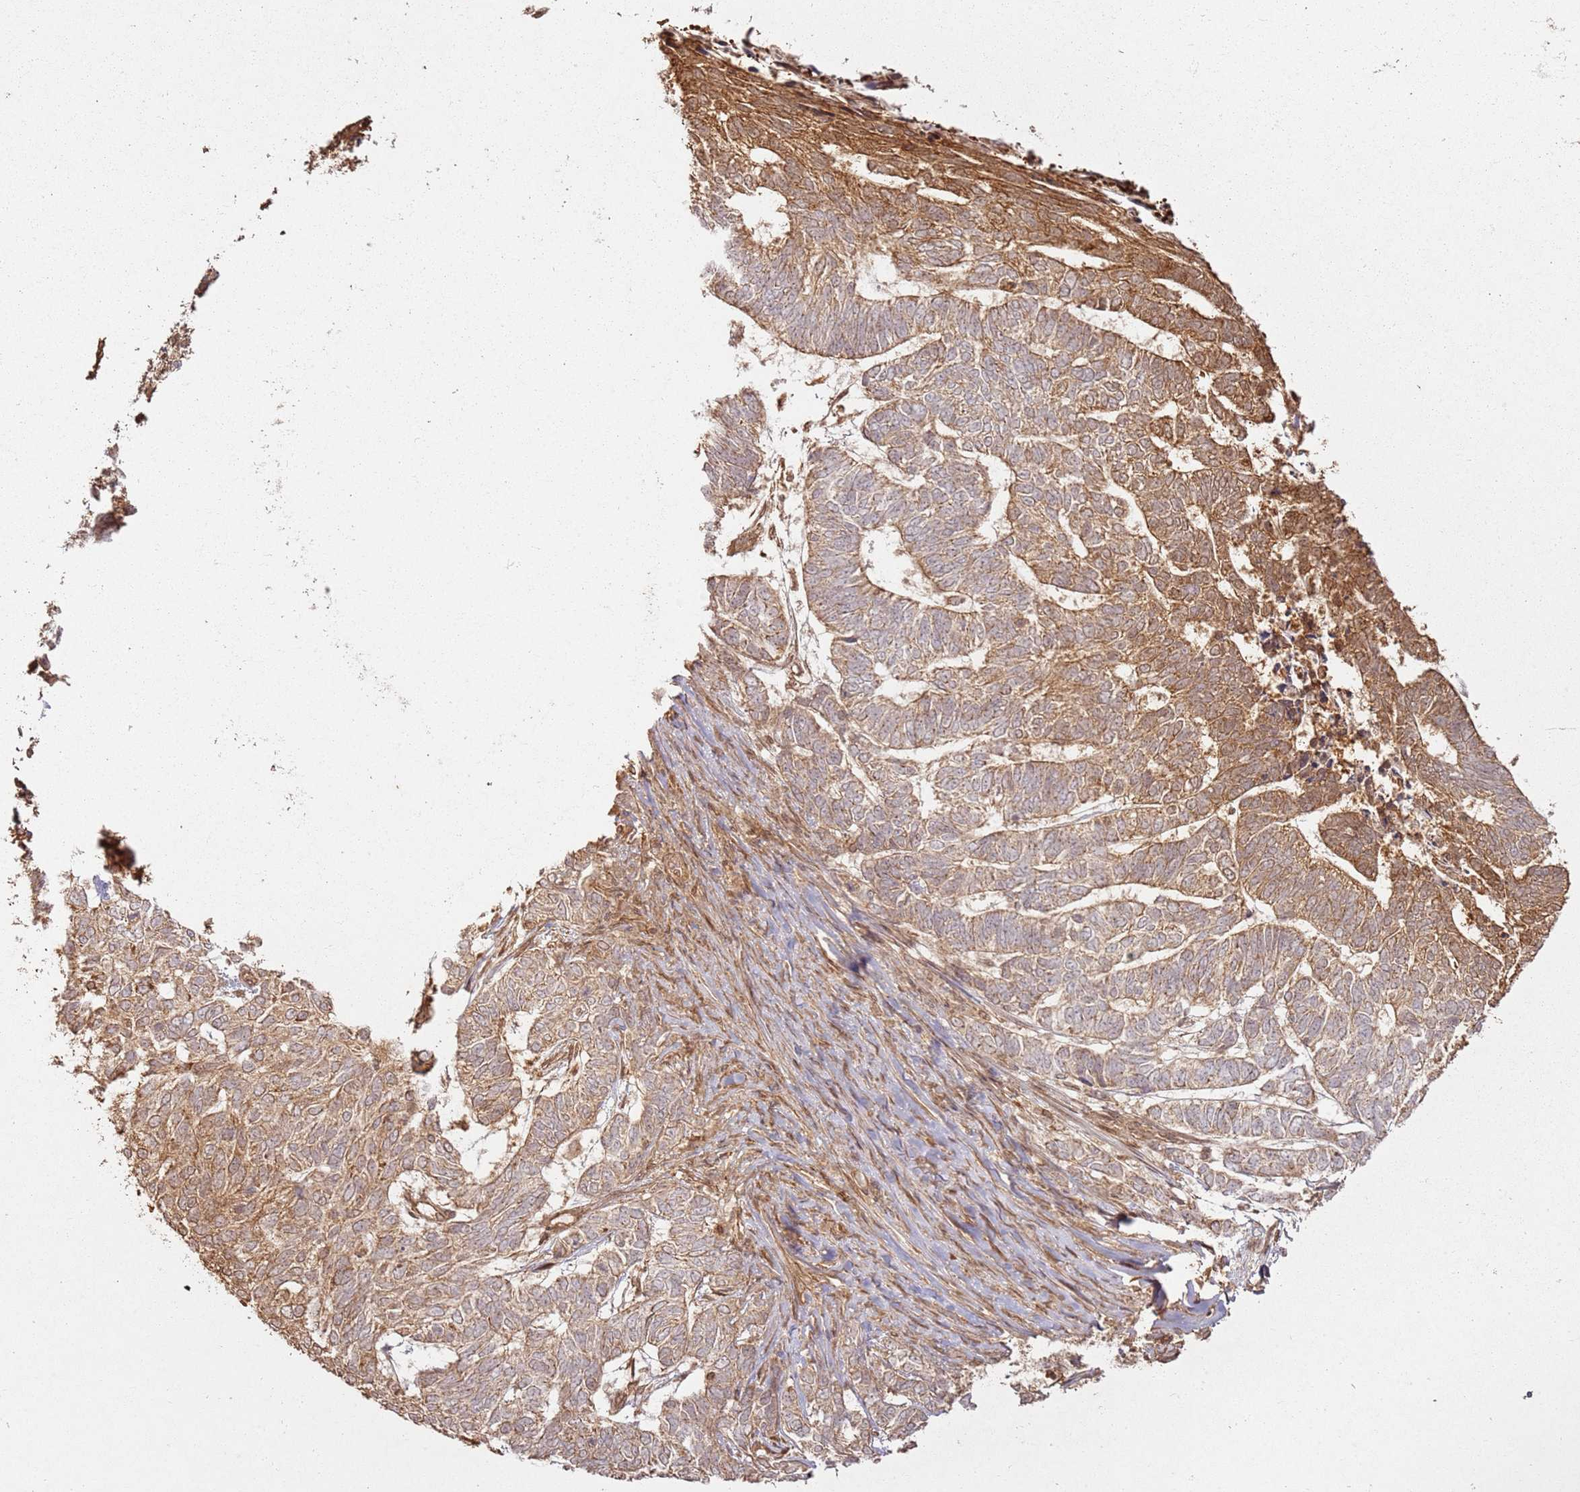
{"staining": {"intensity": "moderate", "quantity": "25%-75%", "location": "cytoplasmic/membranous"}, "tissue": "skin cancer", "cell_type": "Tumor cells", "image_type": "cancer", "snomed": [{"axis": "morphology", "description": "Basal cell carcinoma"}, {"axis": "topography", "description": "Skin"}], "caption": "Protein analysis of skin cancer tissue shows moderate cytoplasmic/membranous positivity in about 25%-75% of tumor cells.", "gene": "ZNF776", "patient": {"sex": "female", "age": 65}}